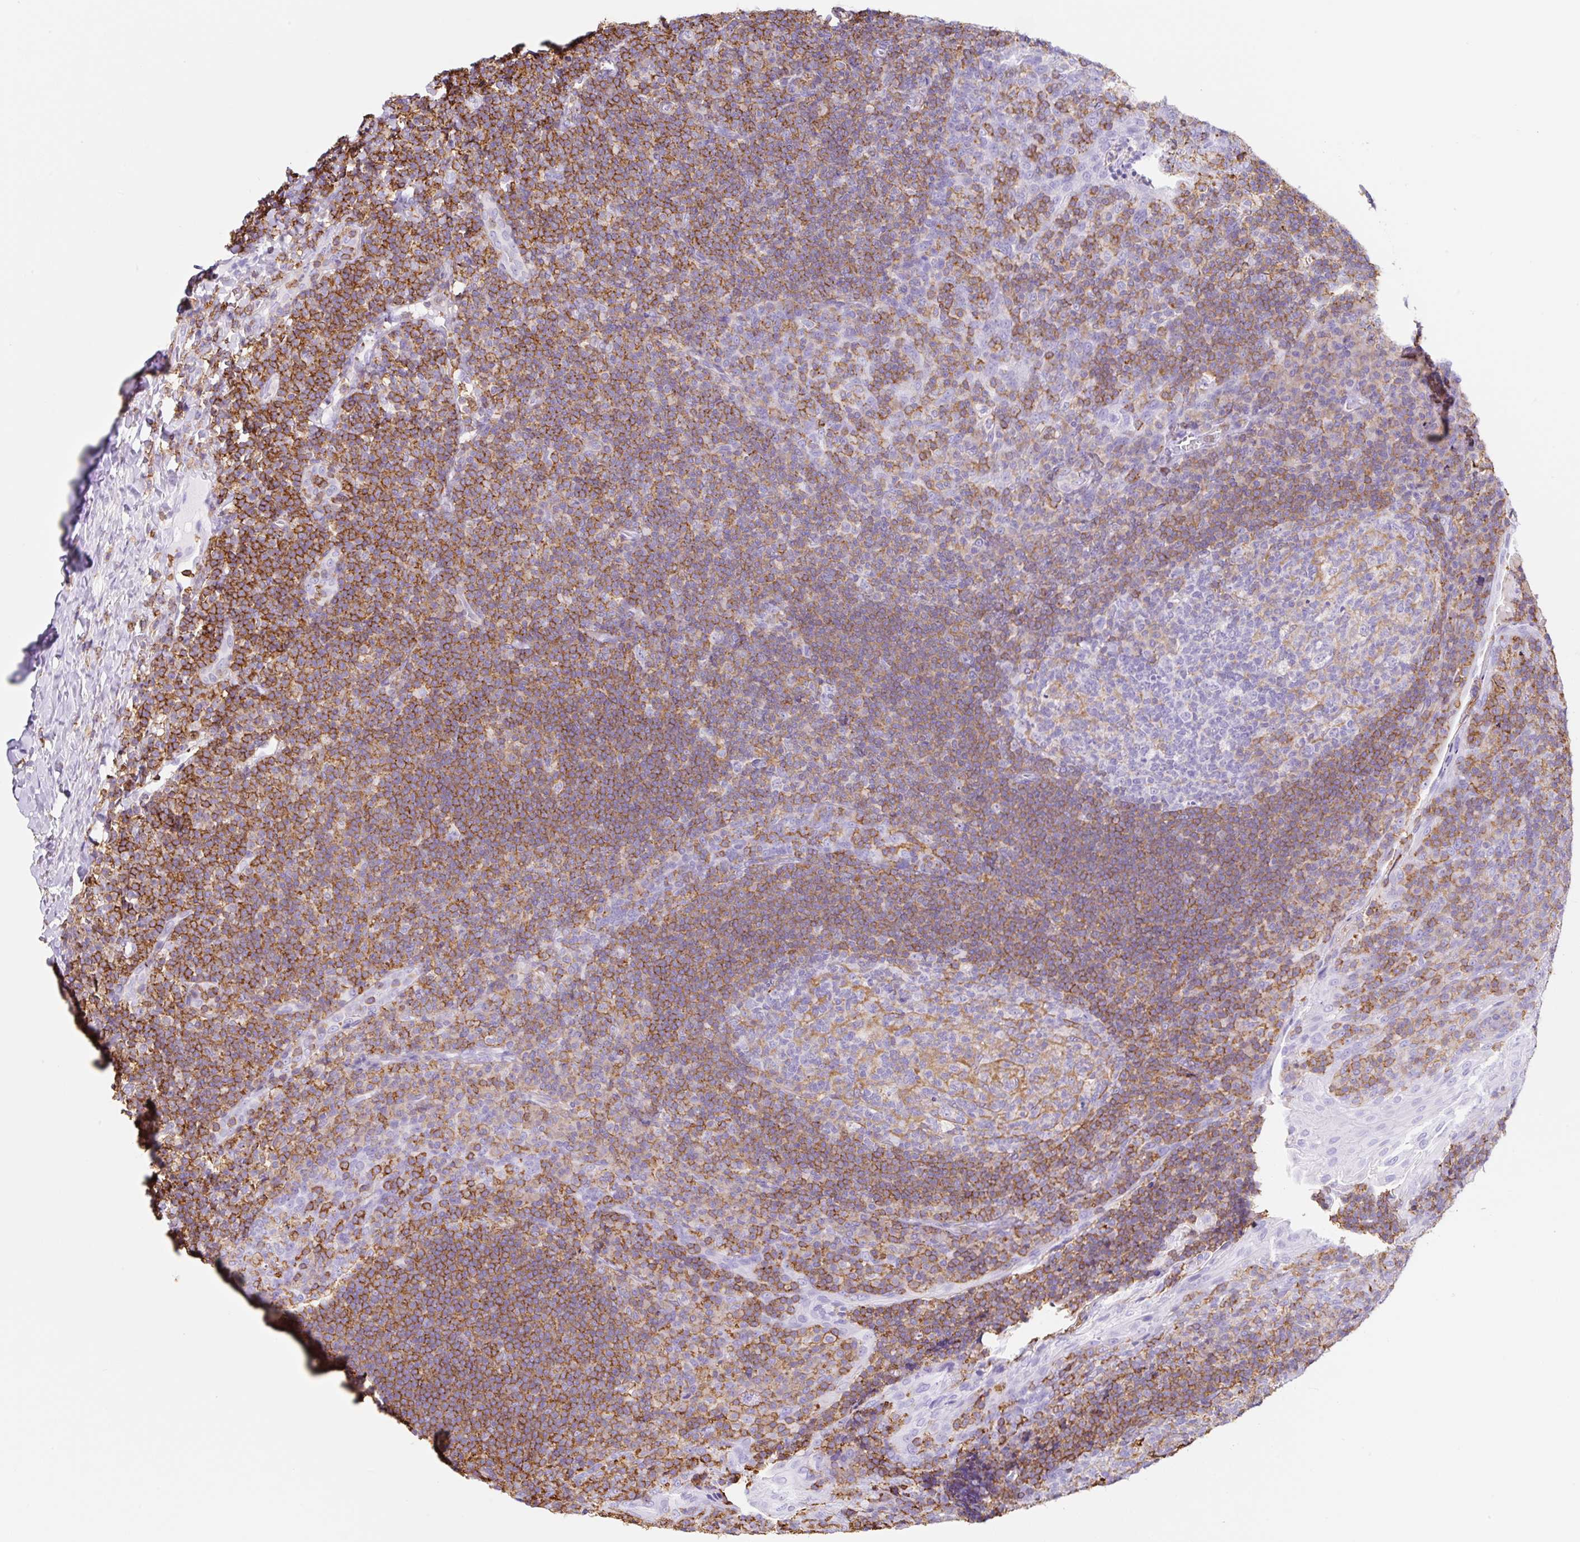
{"staining": {"intensity": "negative", "quantity": "none", "location": "none"}, "tissue": "tonsil", "cell_type": "Germinal center cells", "image_type": "normal", "snomed": [{"axis": "morphology", "description": "Normal tissue, NOS"}, {"axis": "topography", "description": "Tonsil"}], "caption": "The image exhibits no staining of germinal center cells in normal tonsil. (Brightfield microscopy of DAB (3,3'-diaminobenzidine) immunohistochemistry at high magnification).", "gene": "MTTP", "patient": {"sex": "male", "age": 17}}